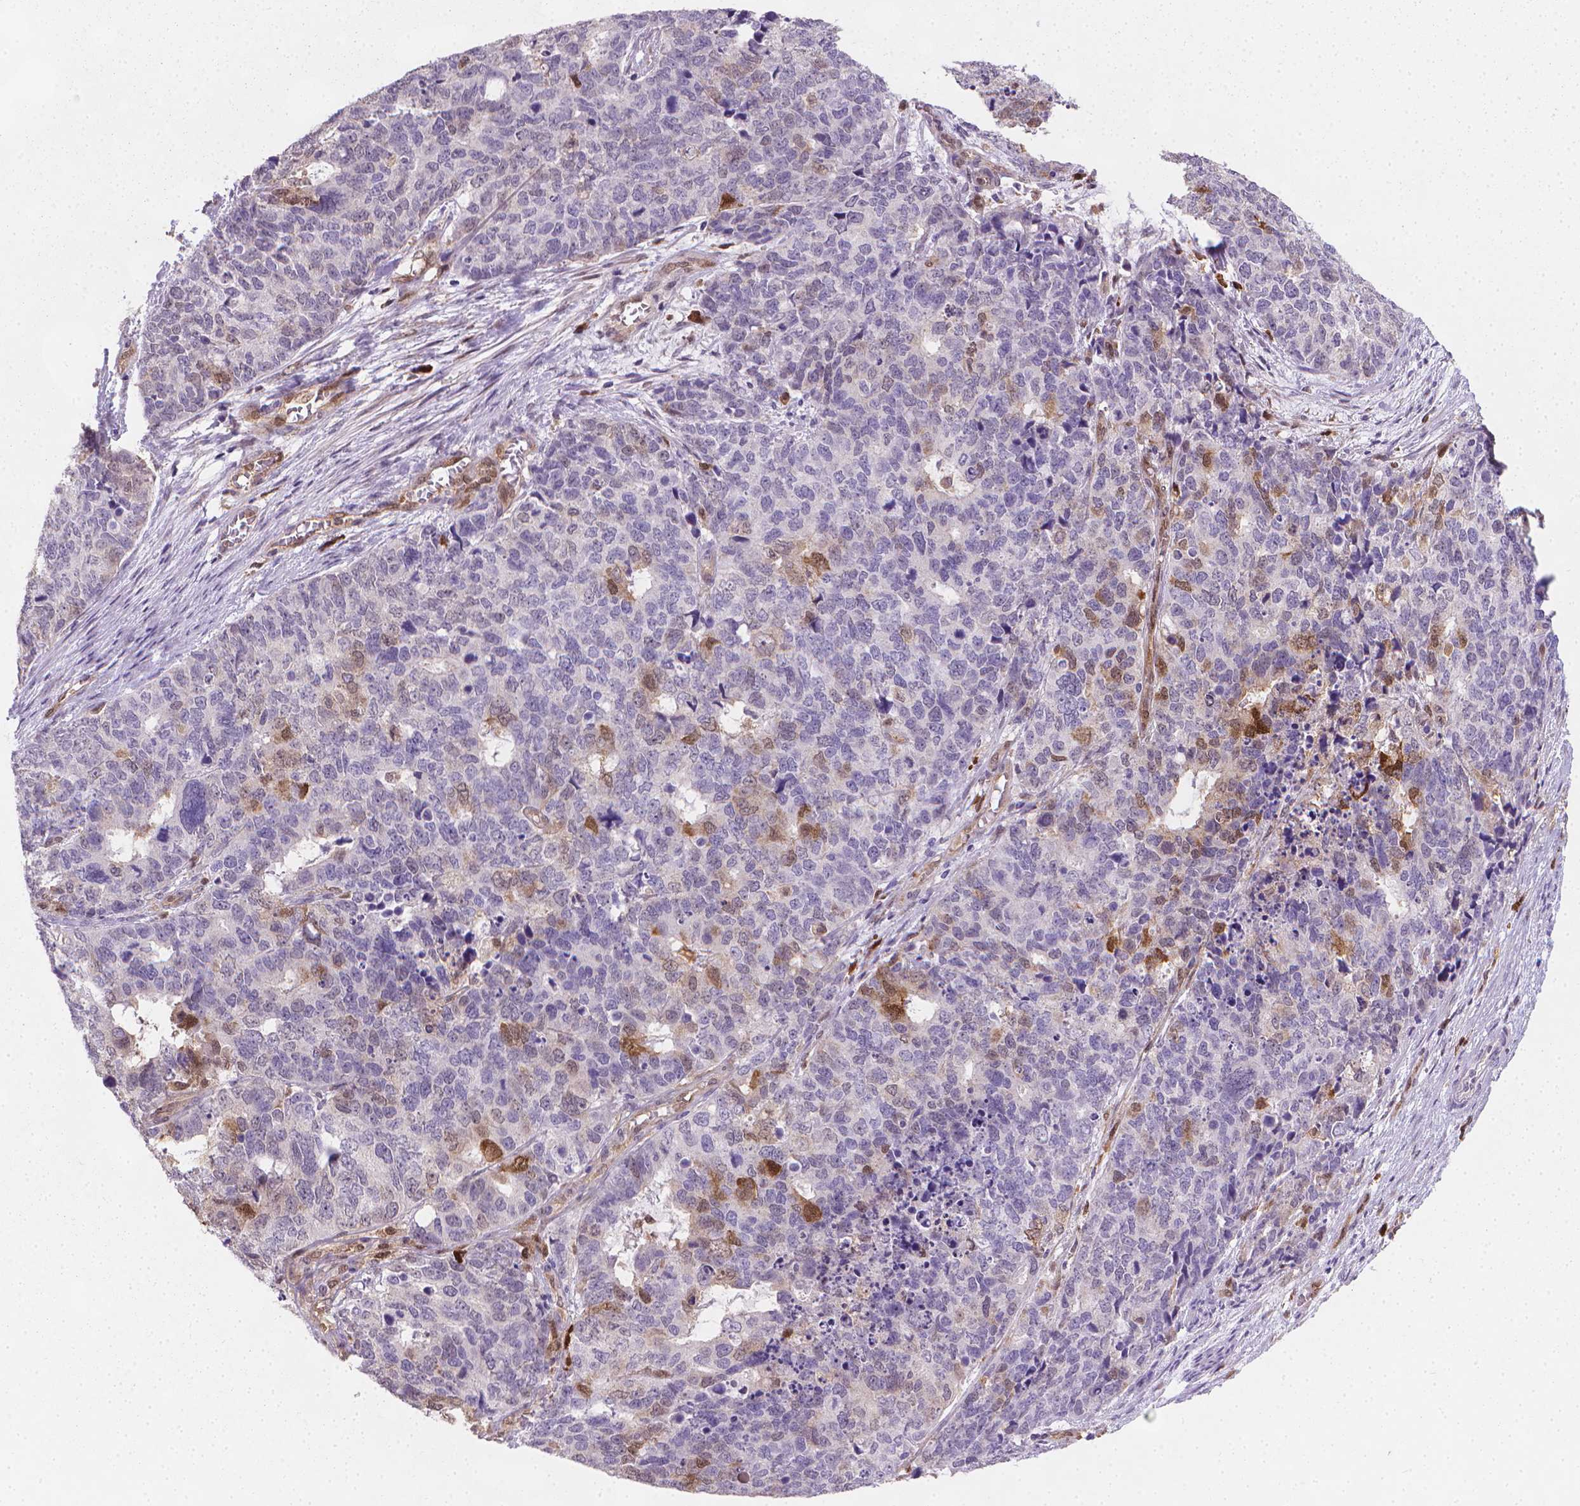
{"staining": {"intensity": "moderate", "quantity": "<25%", "location": "cytoplasmic/membranous,nuclear"}, "tissue": "cervical cancer", "cell_type": "Tumor cells", "image_type": "cancer", "snomed": [{"axis": "morphology", "description": "Squamous cell carcinoma, NOS"}, {"axis": "topography", "description": "Cervix"}], "caption": "Moderate cytoplasmic/membranous and nuclear protein expression is identified in about <25% of tumor cells in cervical squamous cell carcinoma. The staining was performed using DAB, with brown indicating positive protein expression. Nuclei are stained blue with hematoxylin.", "gene": "TNFAIP2", "patient": {"sex": "female", "age": 63}}